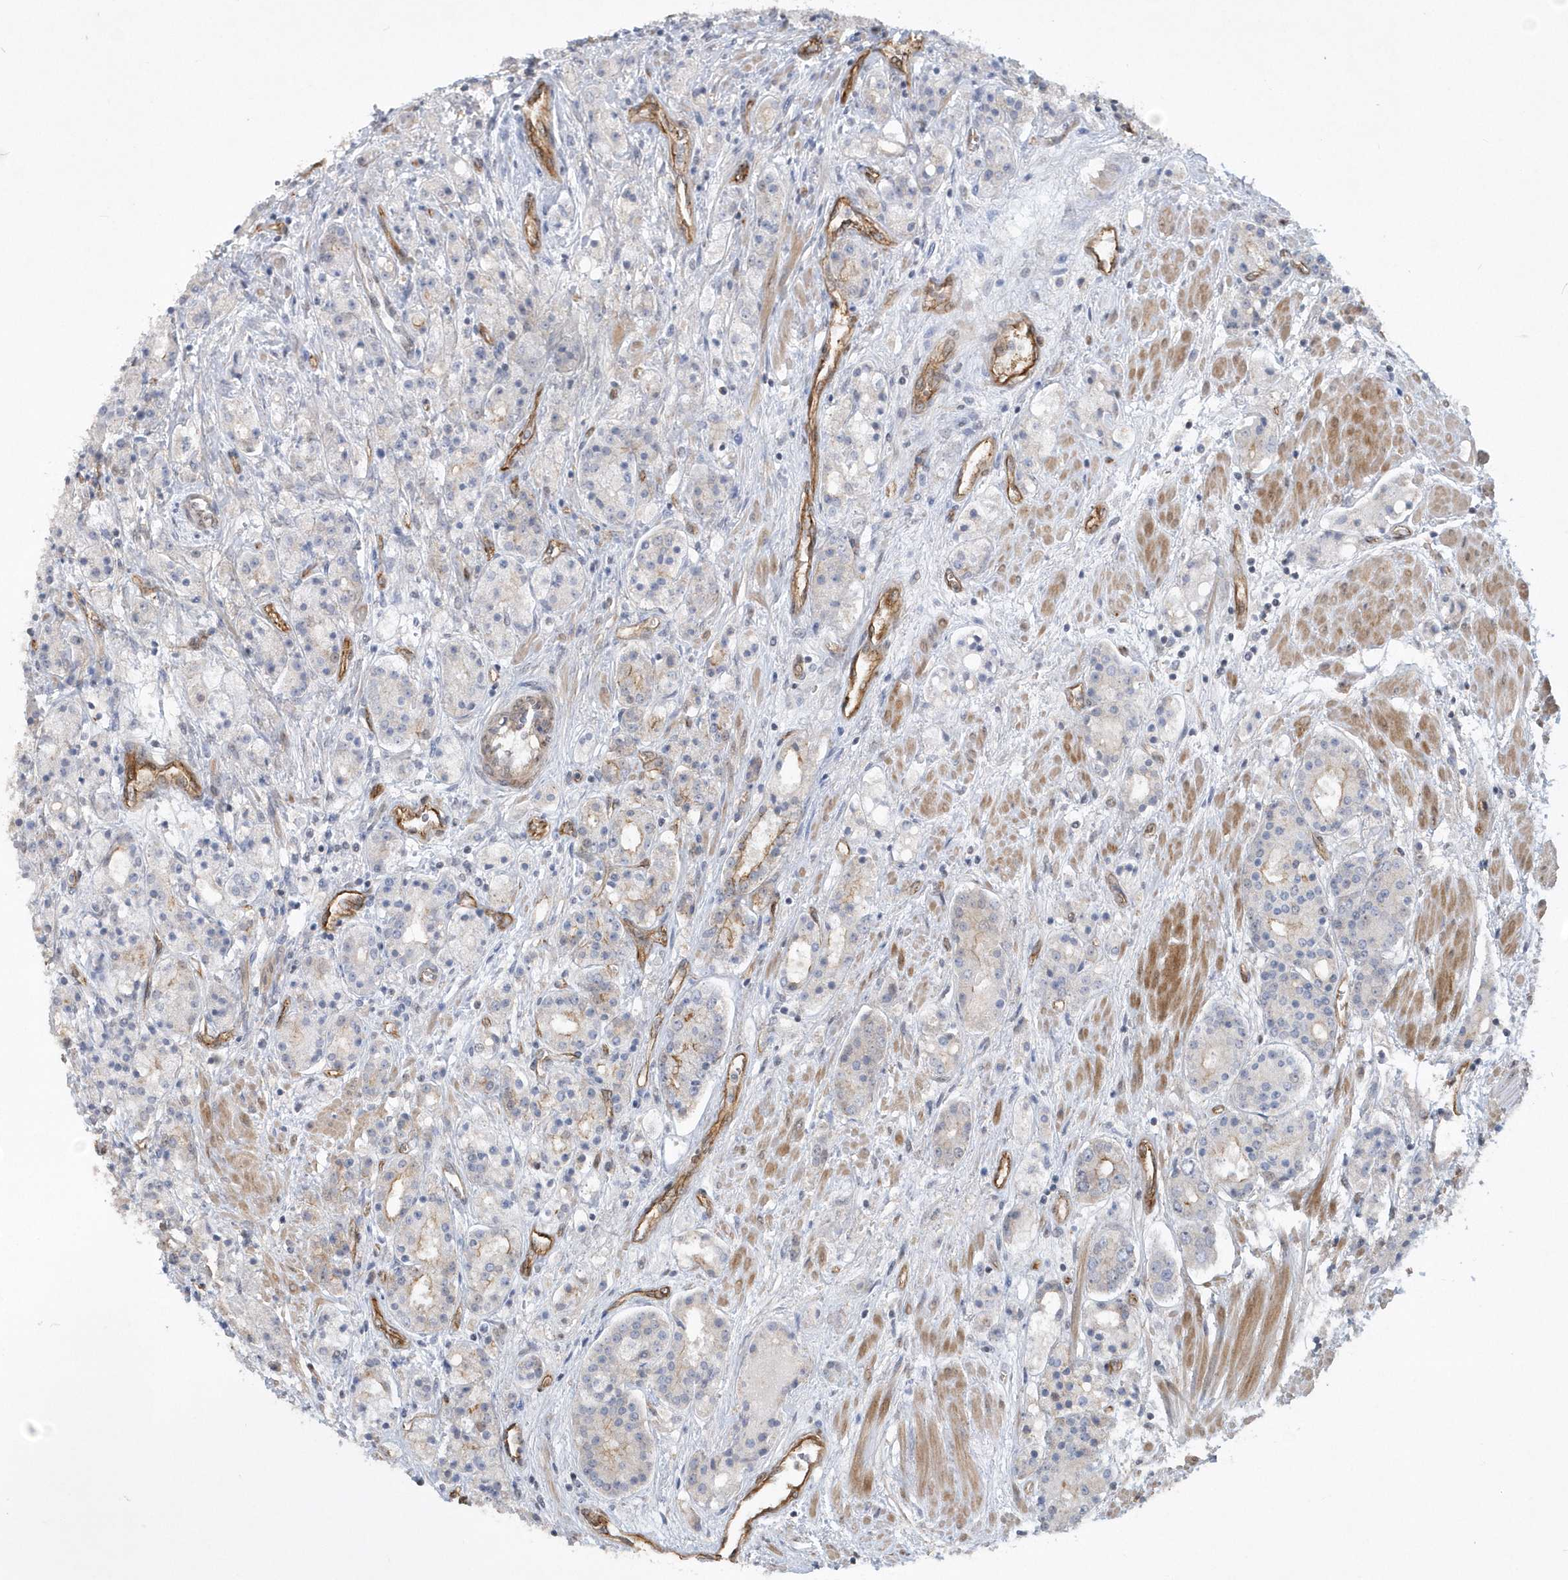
{"staining": {"intensity": "moderate", "quantity": "<25%", "location": "cytoplasmic/membranous"}, "tissue": "prostate cancer", "cell_type": "Tumor cells", "image_type": "cancer", "snomed": [{"axis": "morphology", "description": "Adenocarcinoma, High grade"}, {"axis": "topography", "description": "Prostate"}], "caption": "High-power microscopy captured an IHC micrograph of prostate high-grade adenocarcinoma, revealing moderate cytoplasmic/membranous staining in about <25% of tumor cells.", "gene": "RAI14", "patient": {"sex": "male", "age": 60}}